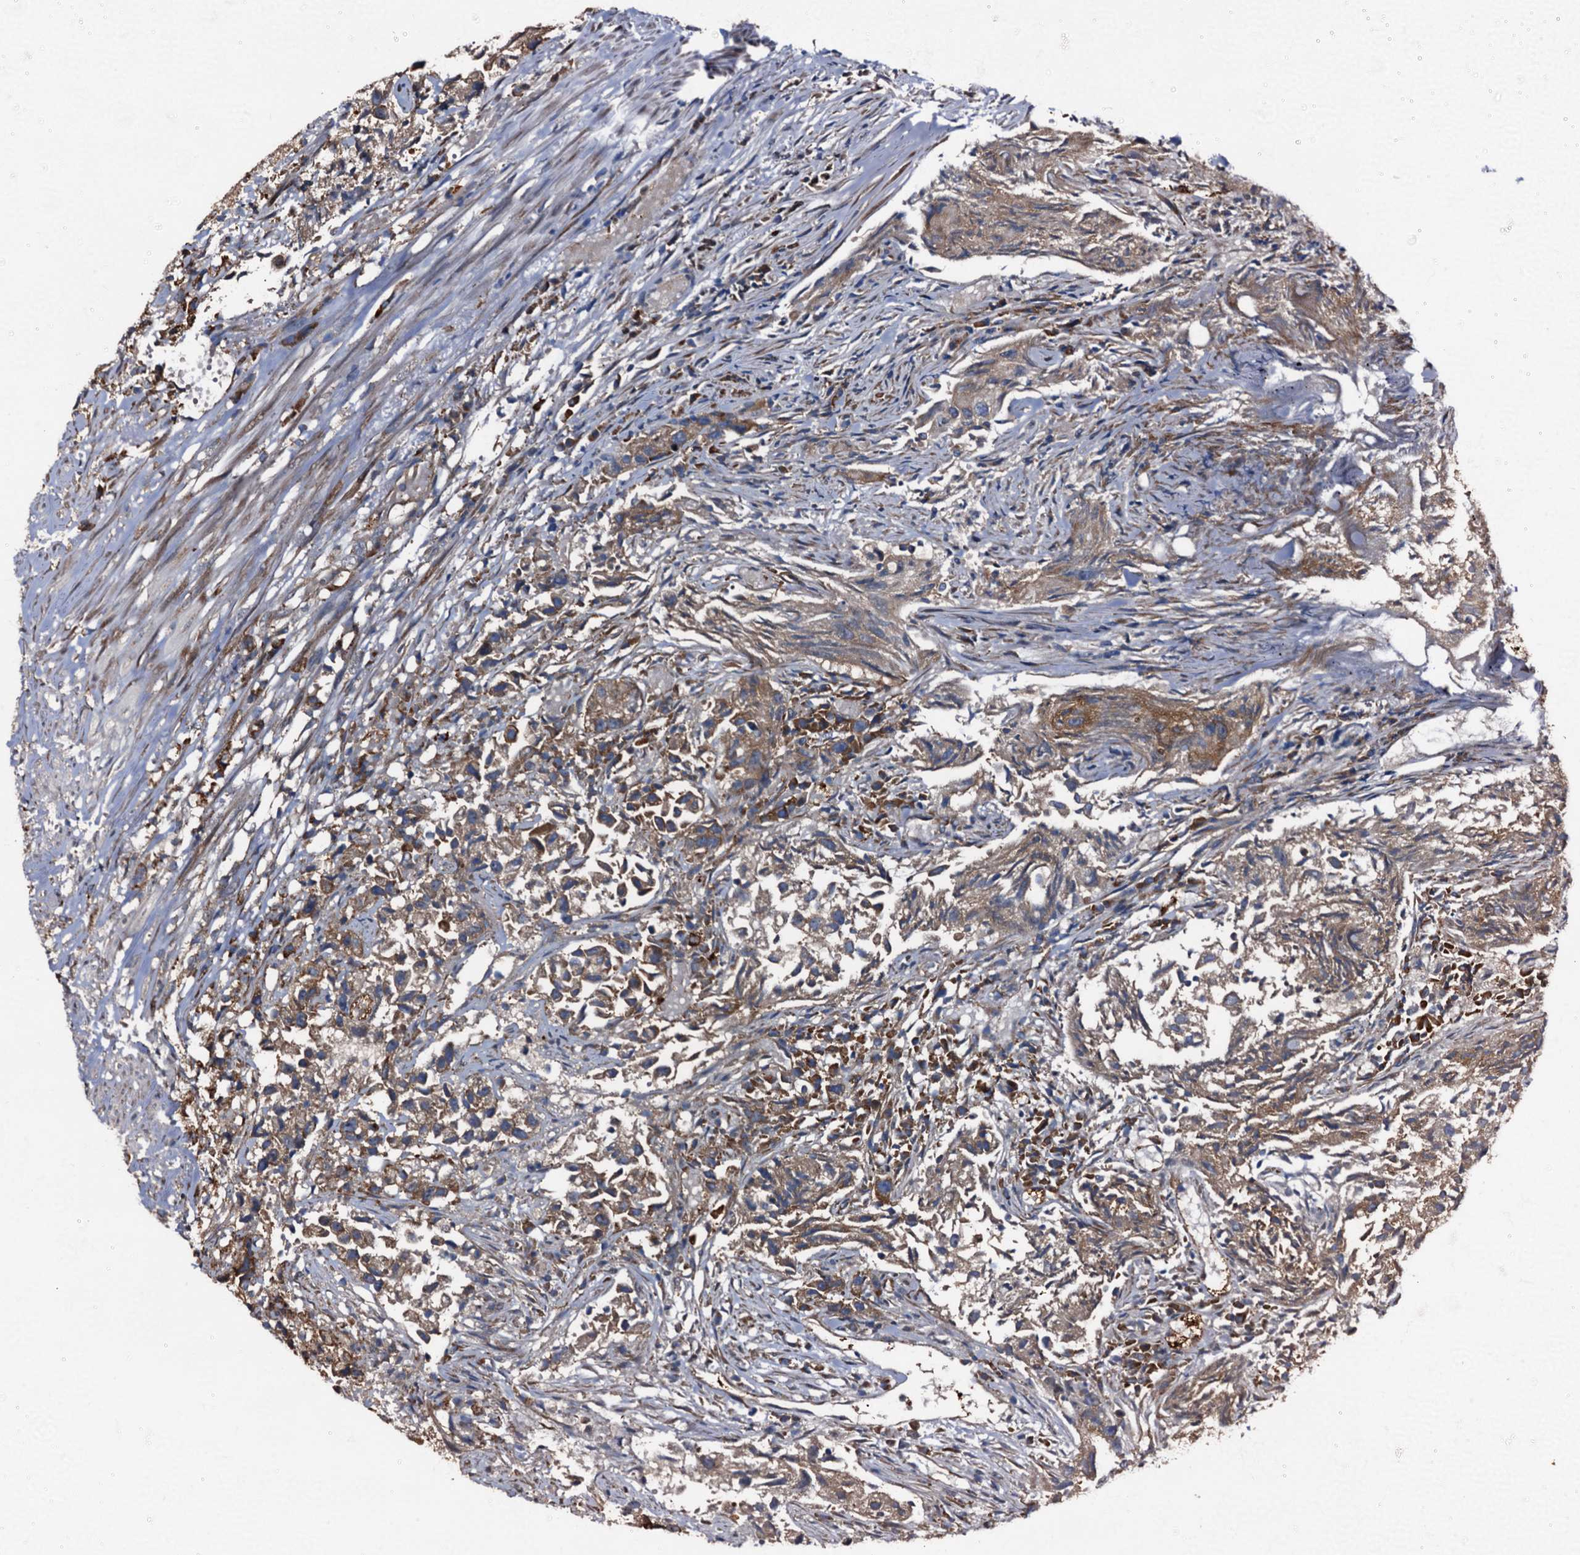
{"staining": {"intensity": "moderate", "quantity": ">75%", "location": "cytoplasmic/membranous"}, "tissue": "urothelial cancer", "cell_type": "Tumor cells", "image_type": "cancer", "snomed": [{"axis": "morphology", "description": "Urothelial carcinoma, High grade"}, {"axis": "topography", "description": "Urinary bladder"}], "caption": "Protein positivity by immunohistochemistry exhibits moderate cytoplasmic/membranous staining in about >75% of tumor cells in urothelial carcinoma (high-grade).", "gene": "ATP2C1", "patient": {"sex": "female", "age": 75}}